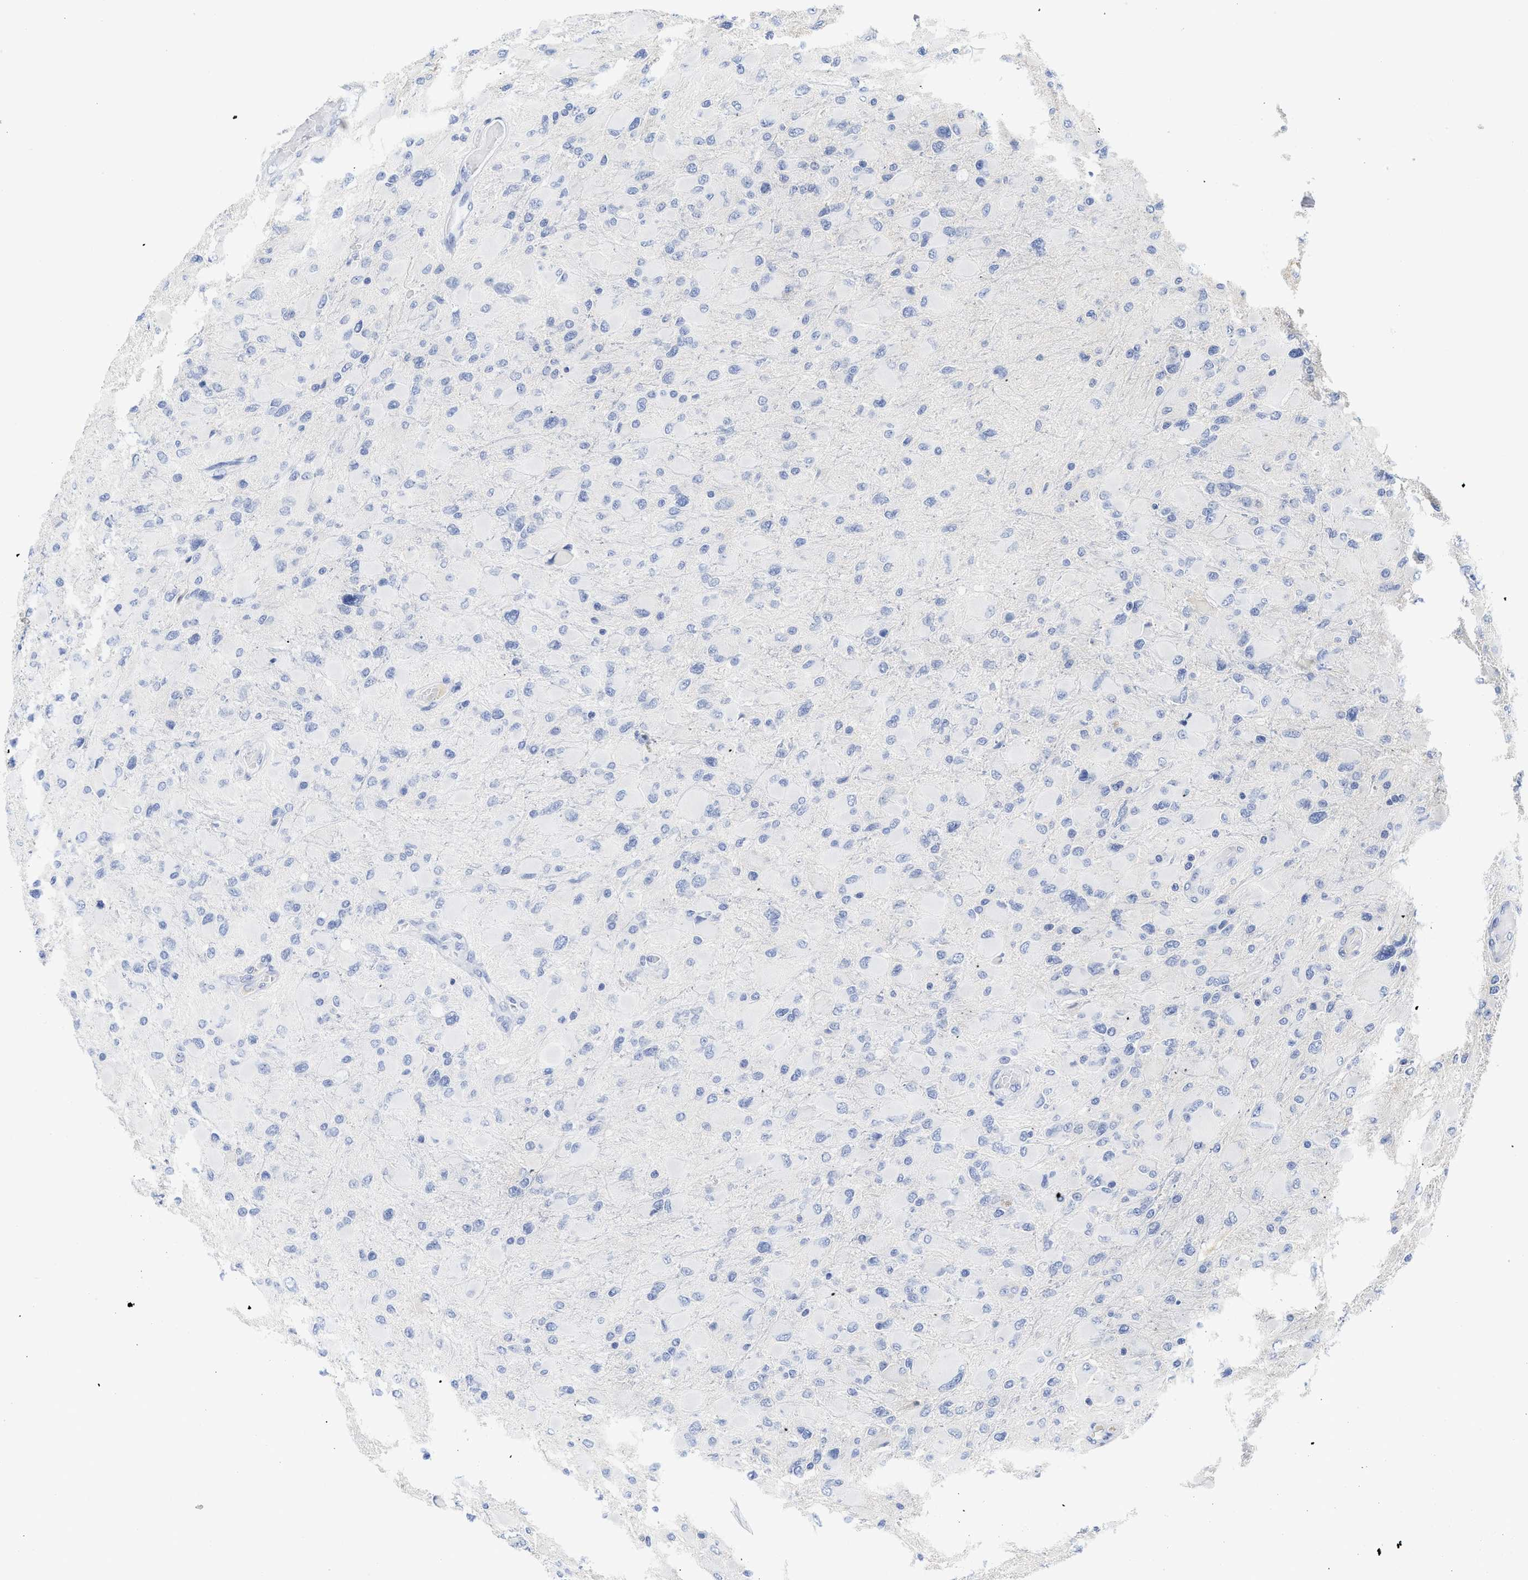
{"staining": {"intensity": "negative", "quantity": "none", "location": "none"}, "tissue": "glioma", "cell_type": "Tumor cells", "image_type": "cancer", "snomed": [{"axis": "morphology", "description": "Glioma, malignant, High grade"}, {"axis": "topography", "description": "Cerebral cortex"}], "caption": "Malignant glioma (high-grade) was stained to show a protein in brown. There is no significant expression in tumor cells.", "gene": "C2", "patient": {"sex": "female", "age": 36}}